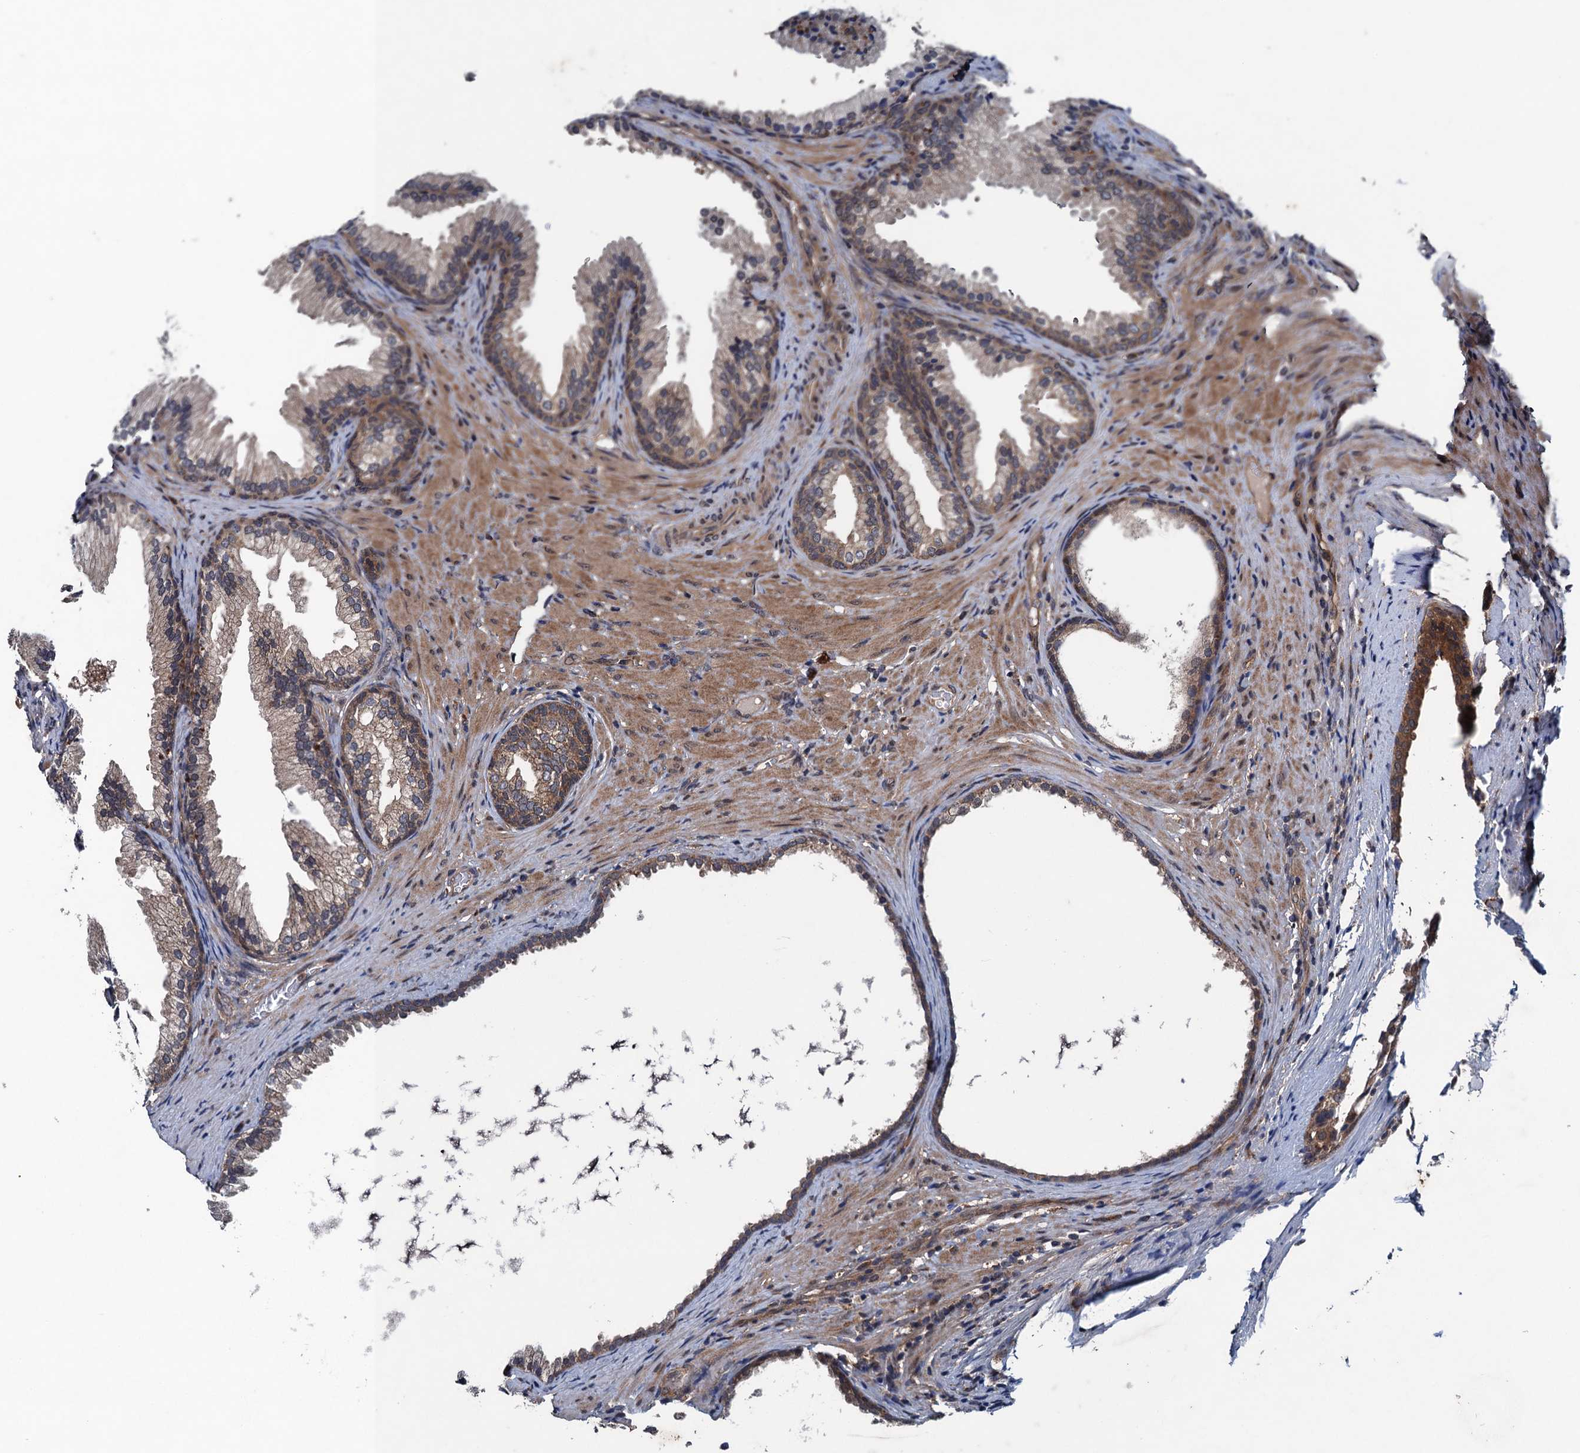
{"staining": {"intensity": "moderate", "quantity": ">75%", "location": "cytoplasmic/membranous"}, "tissue": "prostate", "cell_type": "Glandular cells", "image_type": "normal", "snomed": [{"axis": "morphology", "description": "Normal tissue, NOS"}, {"axis": "topography", "description": "Prostate"}], "caption": "Prostate stained for a protein demonstrates moderate cytoplasmic/membranous positivity in glandular cells.", "gene": "BLTP3B", "patient": {"sex": "male", "age": 76}}